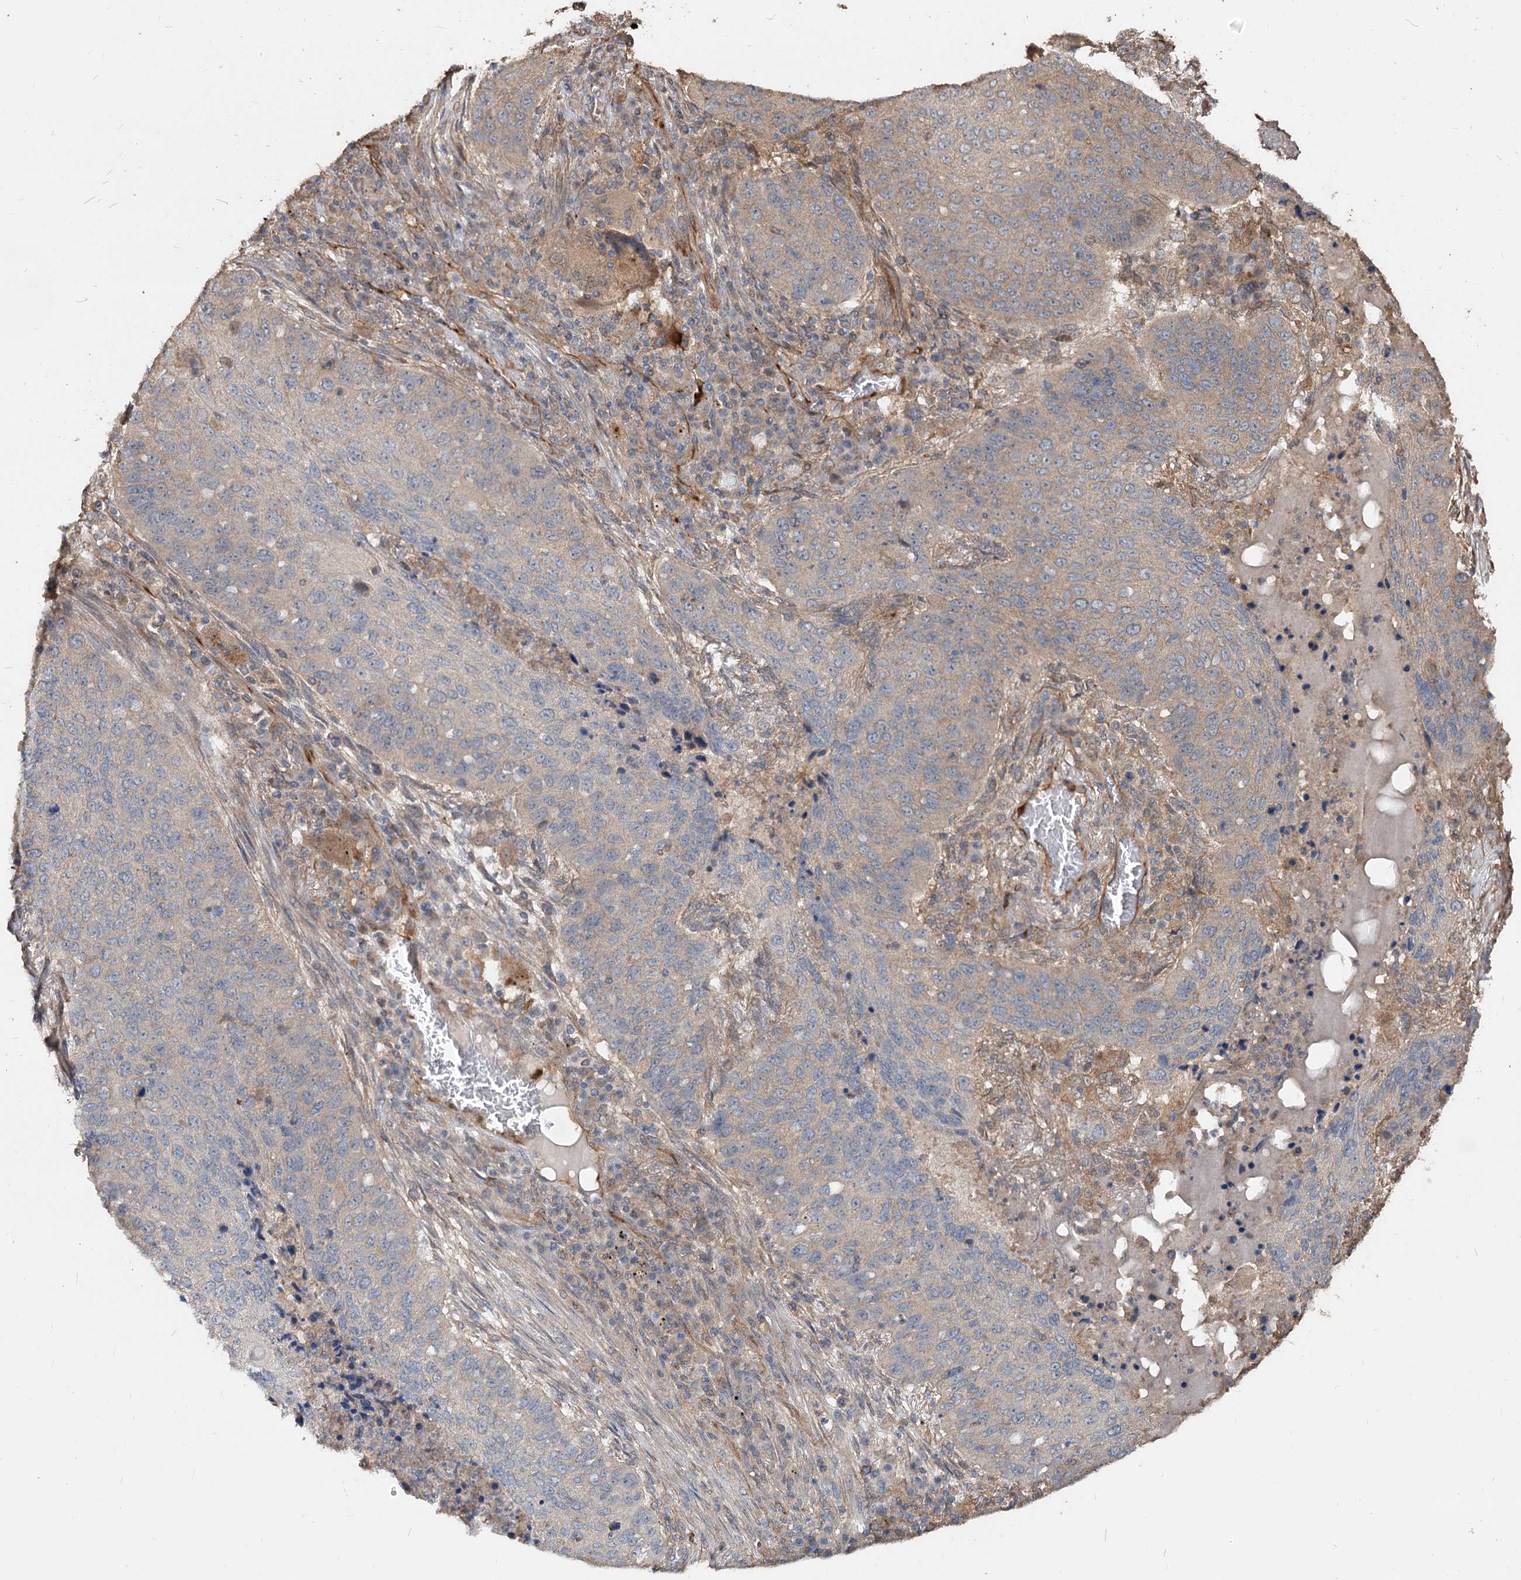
{"staining": {"intensity": "negative", "quantity": "none", "location": "none"}, "tissue": "lung cancer", "cell_type": "Tumor cells", "image_type": "cancer", "snomed": [{"axis": "morphology", "description": "Squamous cell carcinoma, NOS"}, {"axis": "topography", "description": "Lung"}], "caption": "The photomicrograph displays no staining of tumor cells in lung cancer (squamous cell carcinoma).", "gene": "SPART", "patient": {"sex": "female", "age": 63}}